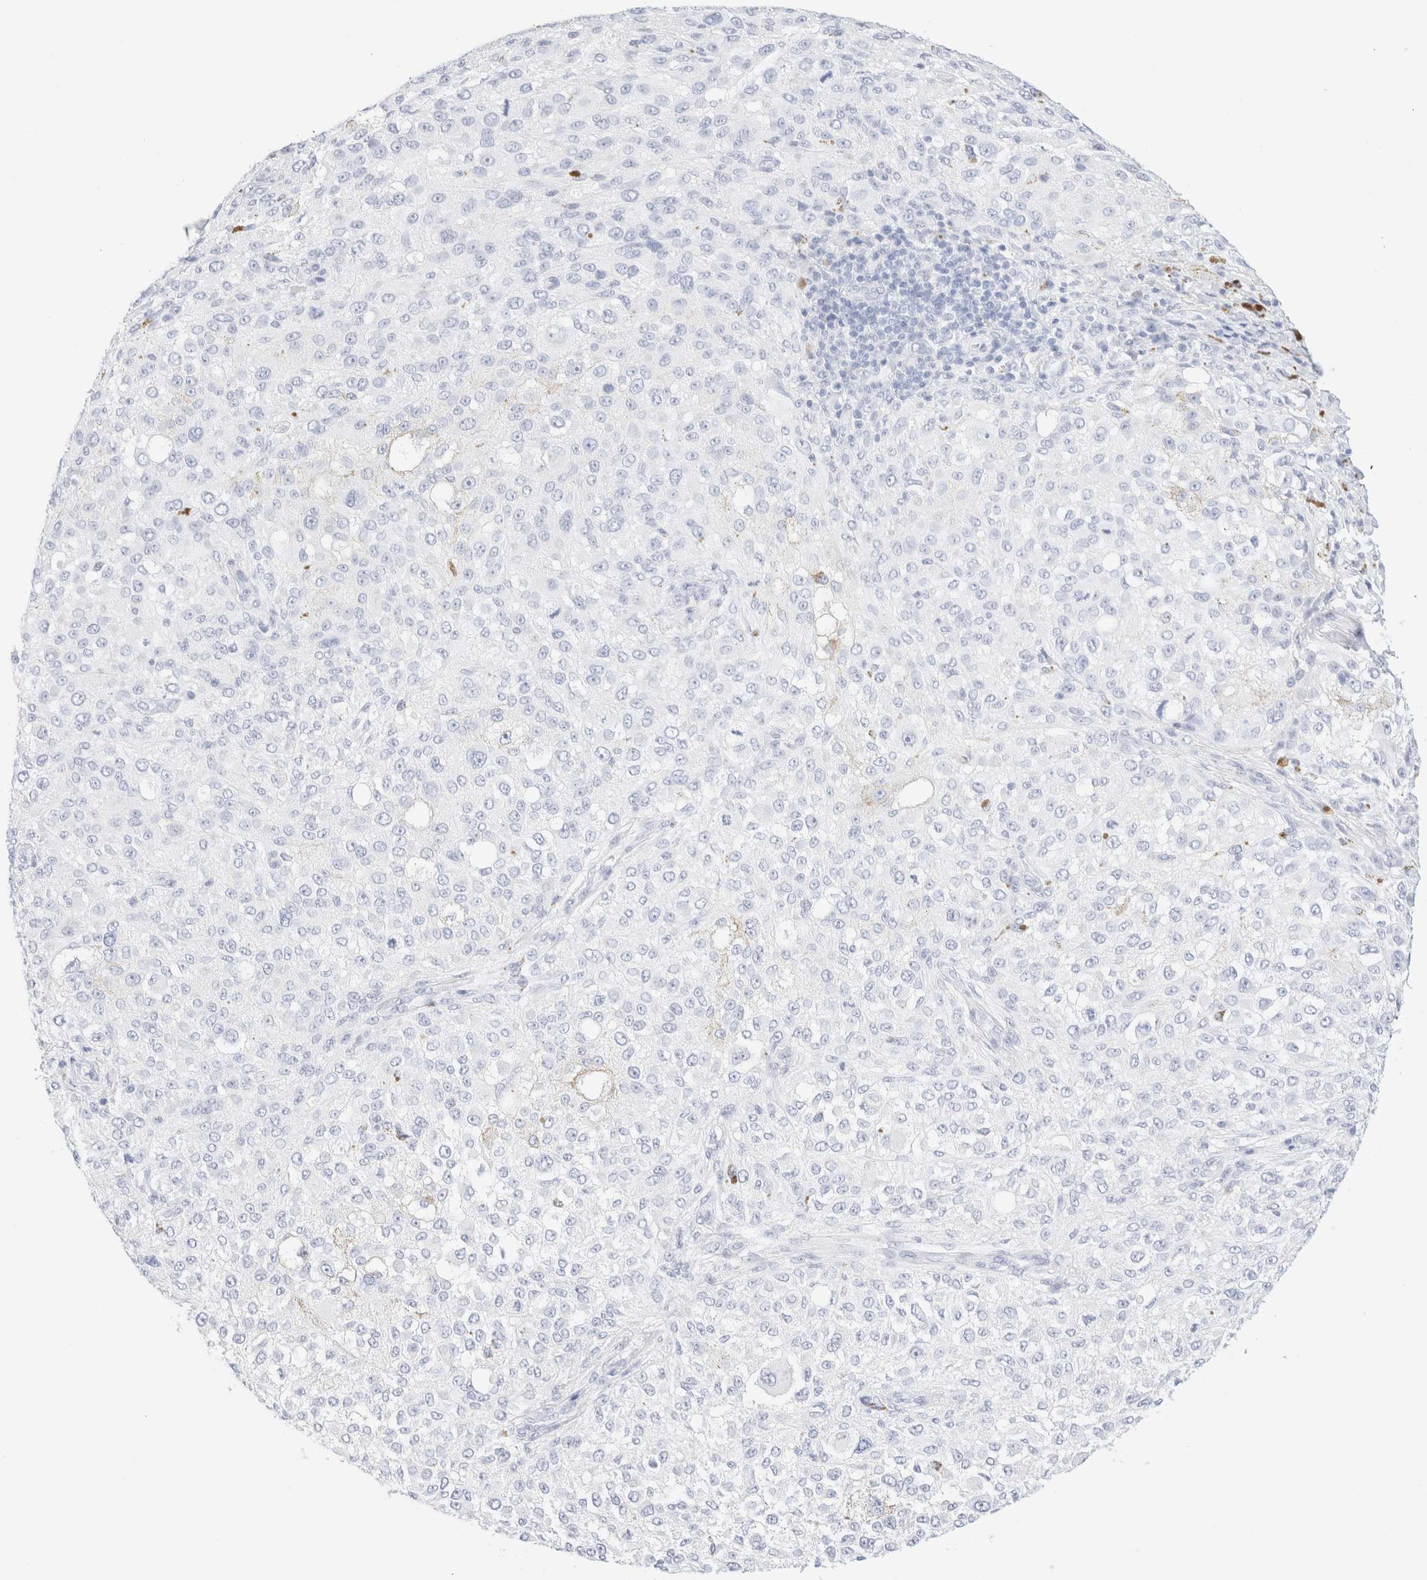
{"staining": {"intensity": "negative", "quantity": "none", "location": "none"}, "tissue": "melanoma", "cell_type": "Tumor cells", "image_type": "cancer", "snomed": [{"axis": "morphology", "description": "Necrosis, NOS"}, {"axis": "morphology", "description": "Malignant melanoma, NOS"}, {"axis": "topography", "description": "Skin"}], "caption": "A histopathology image of melanoma stained for a protein demonstrates no brown staining in tumor cells.", "gene": "KRT15", "patient": {"sex": "female", "age": 87}}